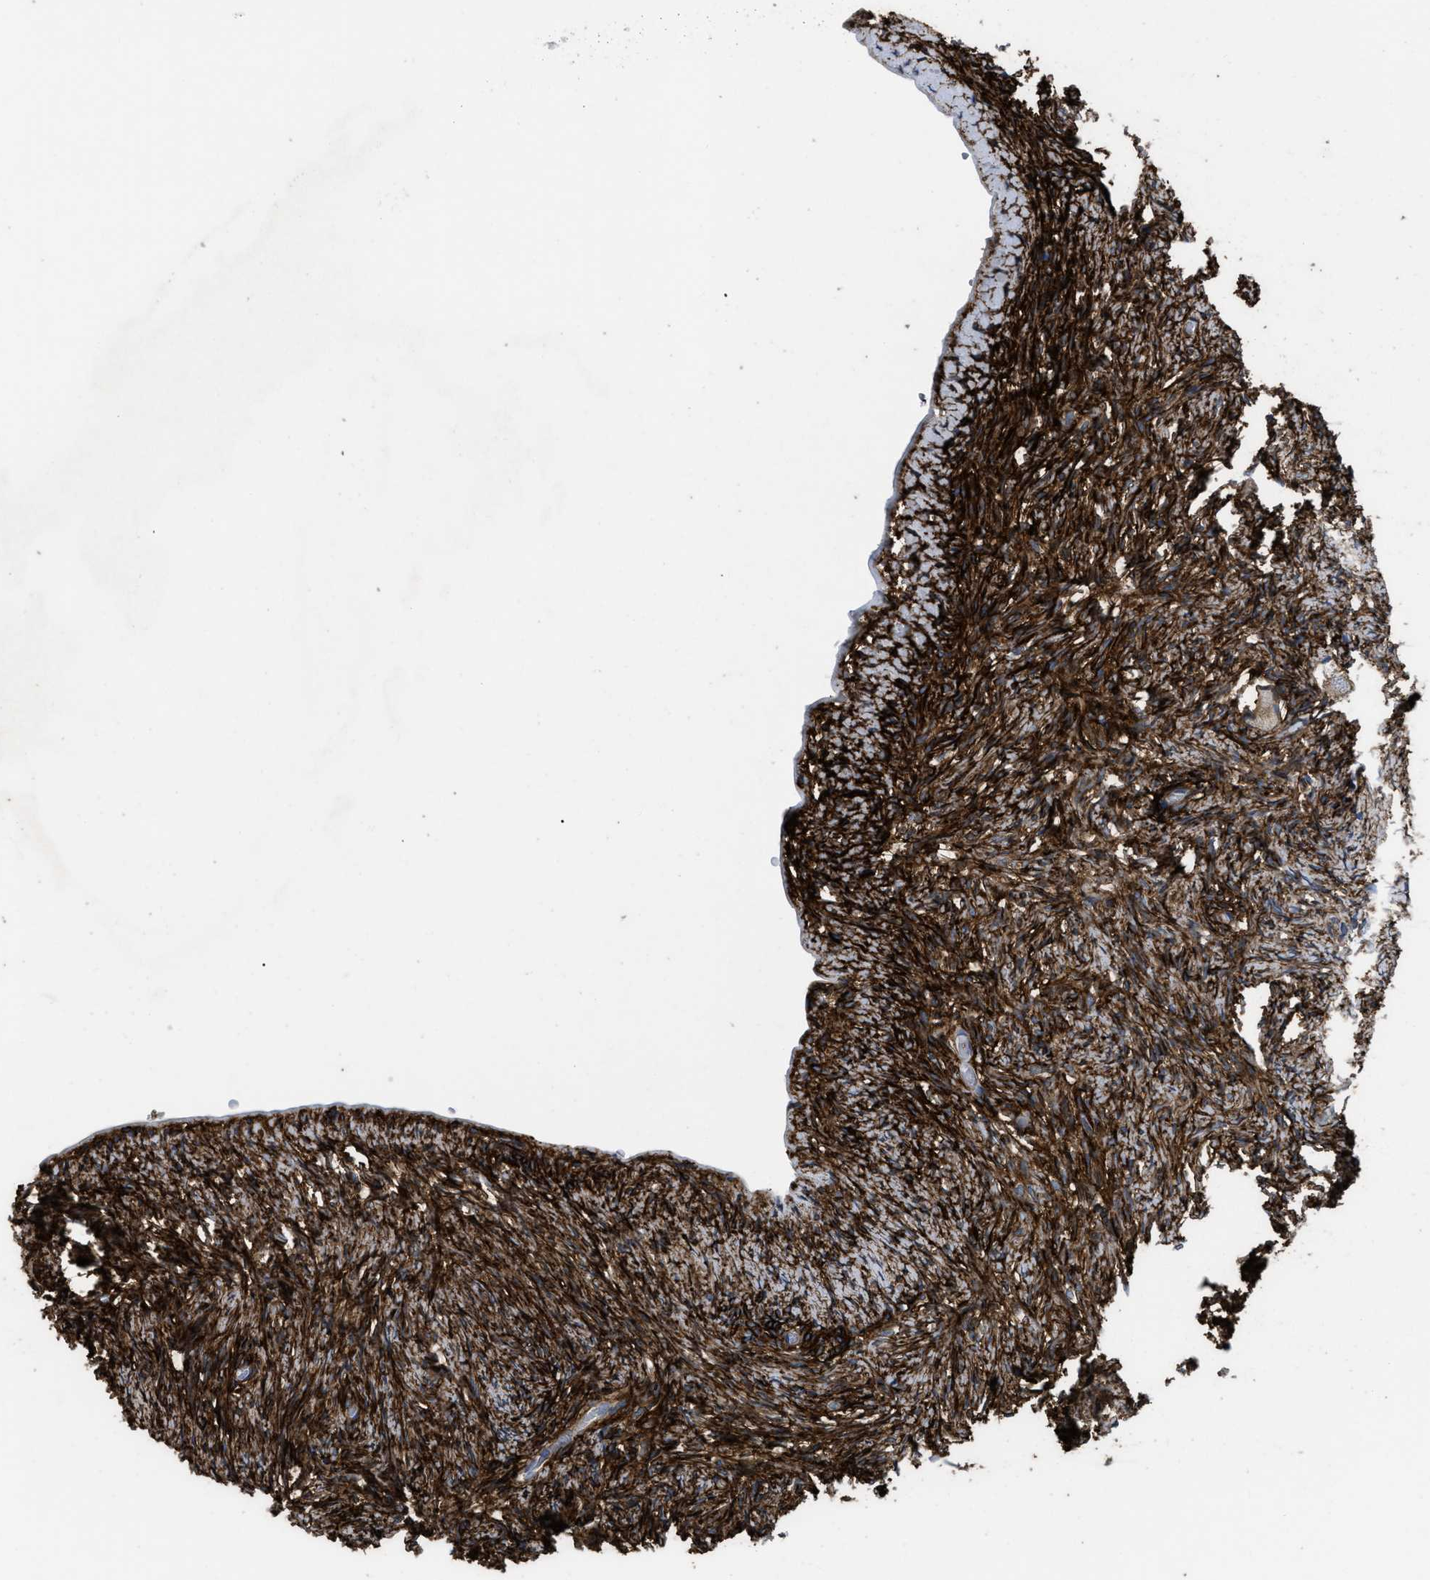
{"staining": {"intensity": "weak", "quantity": ">75%", "location": "cytoplasmic/membranous"}, "tissue": "ovary", "cell_type": "Follicle cells", "image_type": "normal", "snomed": [{"axis": "morphology", "description": "Normal tissue, NOS"}, {"axis": "topography", "description": "Ovary"}], "caption": "An immunohistochemistry micrograph of benign tissue is shown. Protein staining in brown highlights weak cytoplasmic/membranous positivity in ovary within follicle cells. Immunohistochemistry stains the protein of interest in brown and the nuclei are stained blue.", "gene": "NT5E", "patient": {"sex": "female", "age": 27}}